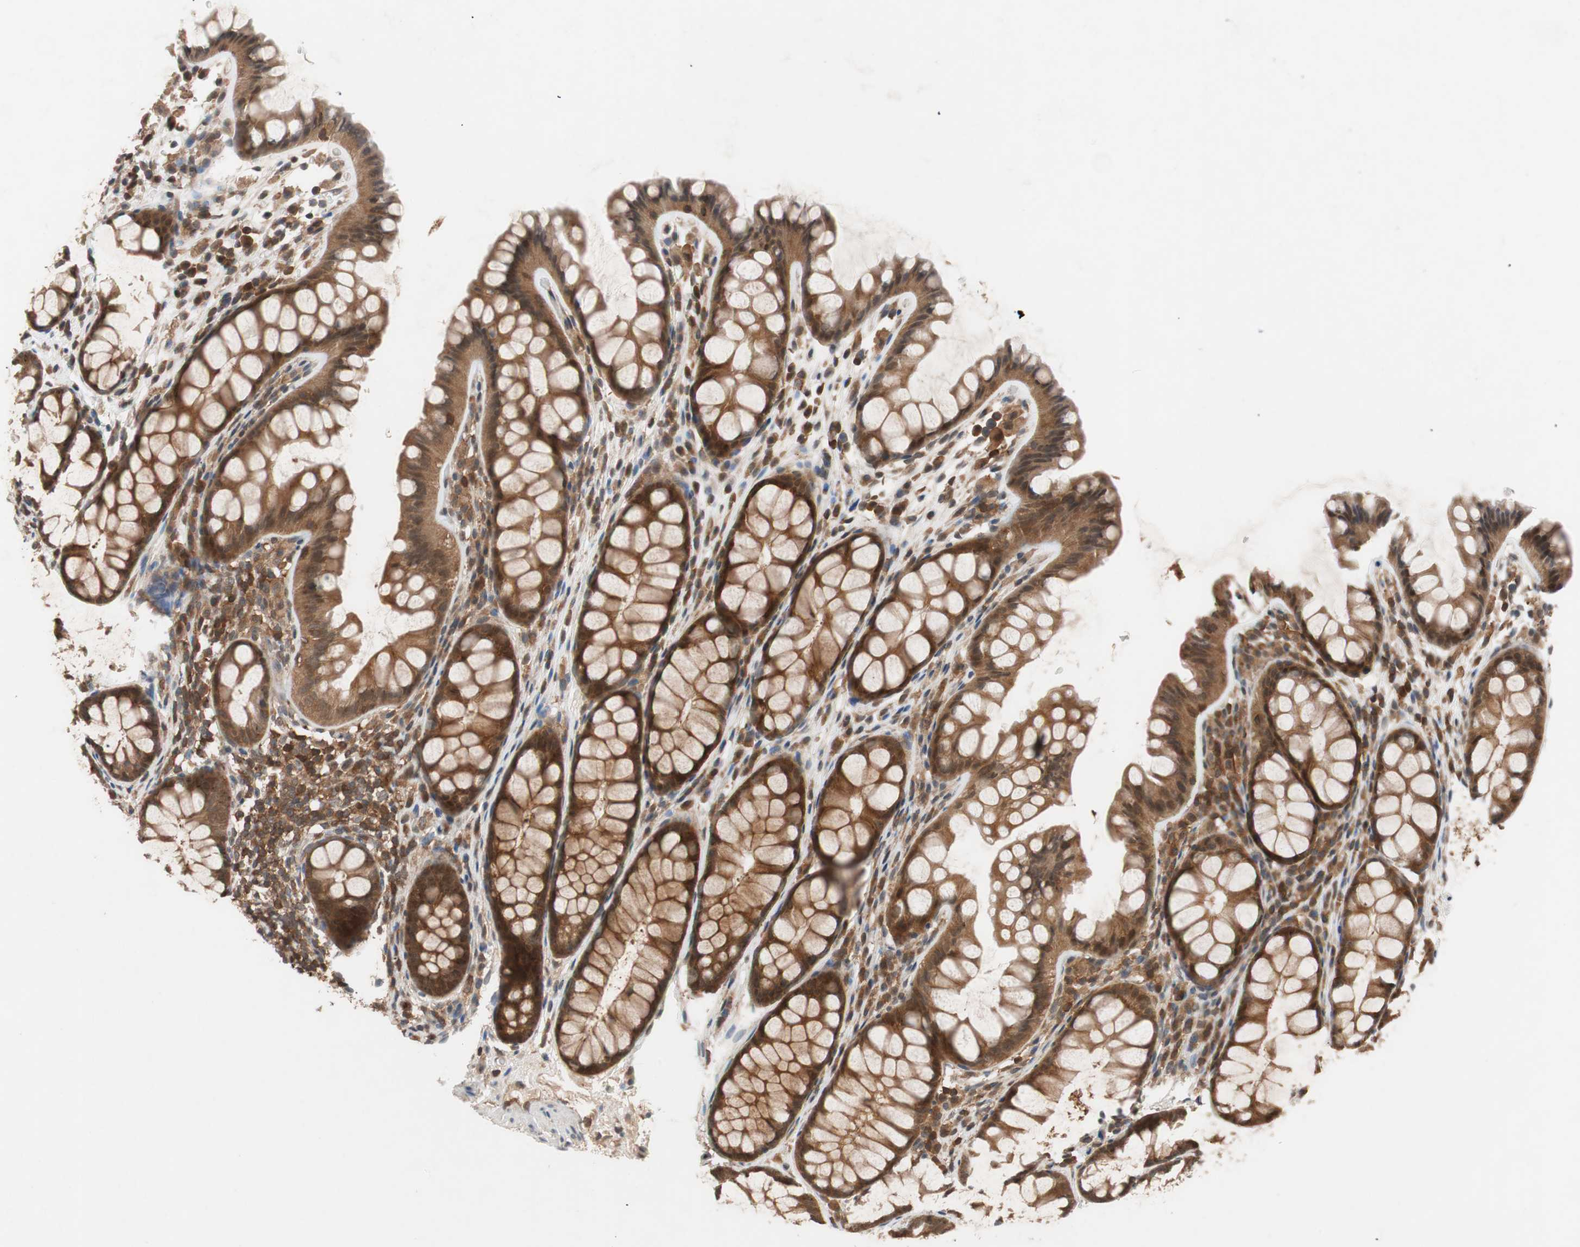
{"staining": {"intensity": "moderate", "quantity": ">75%", "location": "cytoplasmic/membranous"}, "tissue": "colon", "cell_type": "Endothelial cells", "image_type": "normal", "snomed": [{"axis": "morphology", "description": "Normal tissue, NOS"}, {"axis": "topography", "description": "Colon"}], "caption": "Immunohistochemical staining of unremarkable colon reveals moderate cytoplasmic/membranous protein expression in about >75% of endothelial cells. (Stains: DAB (3,3'-diaminobenzidine) in brown, nuclei in blue, Microscopy: brightfield microscopy at high magnification).", "gene": "GALT", "patient": {"sex": "female", "age": 55}}